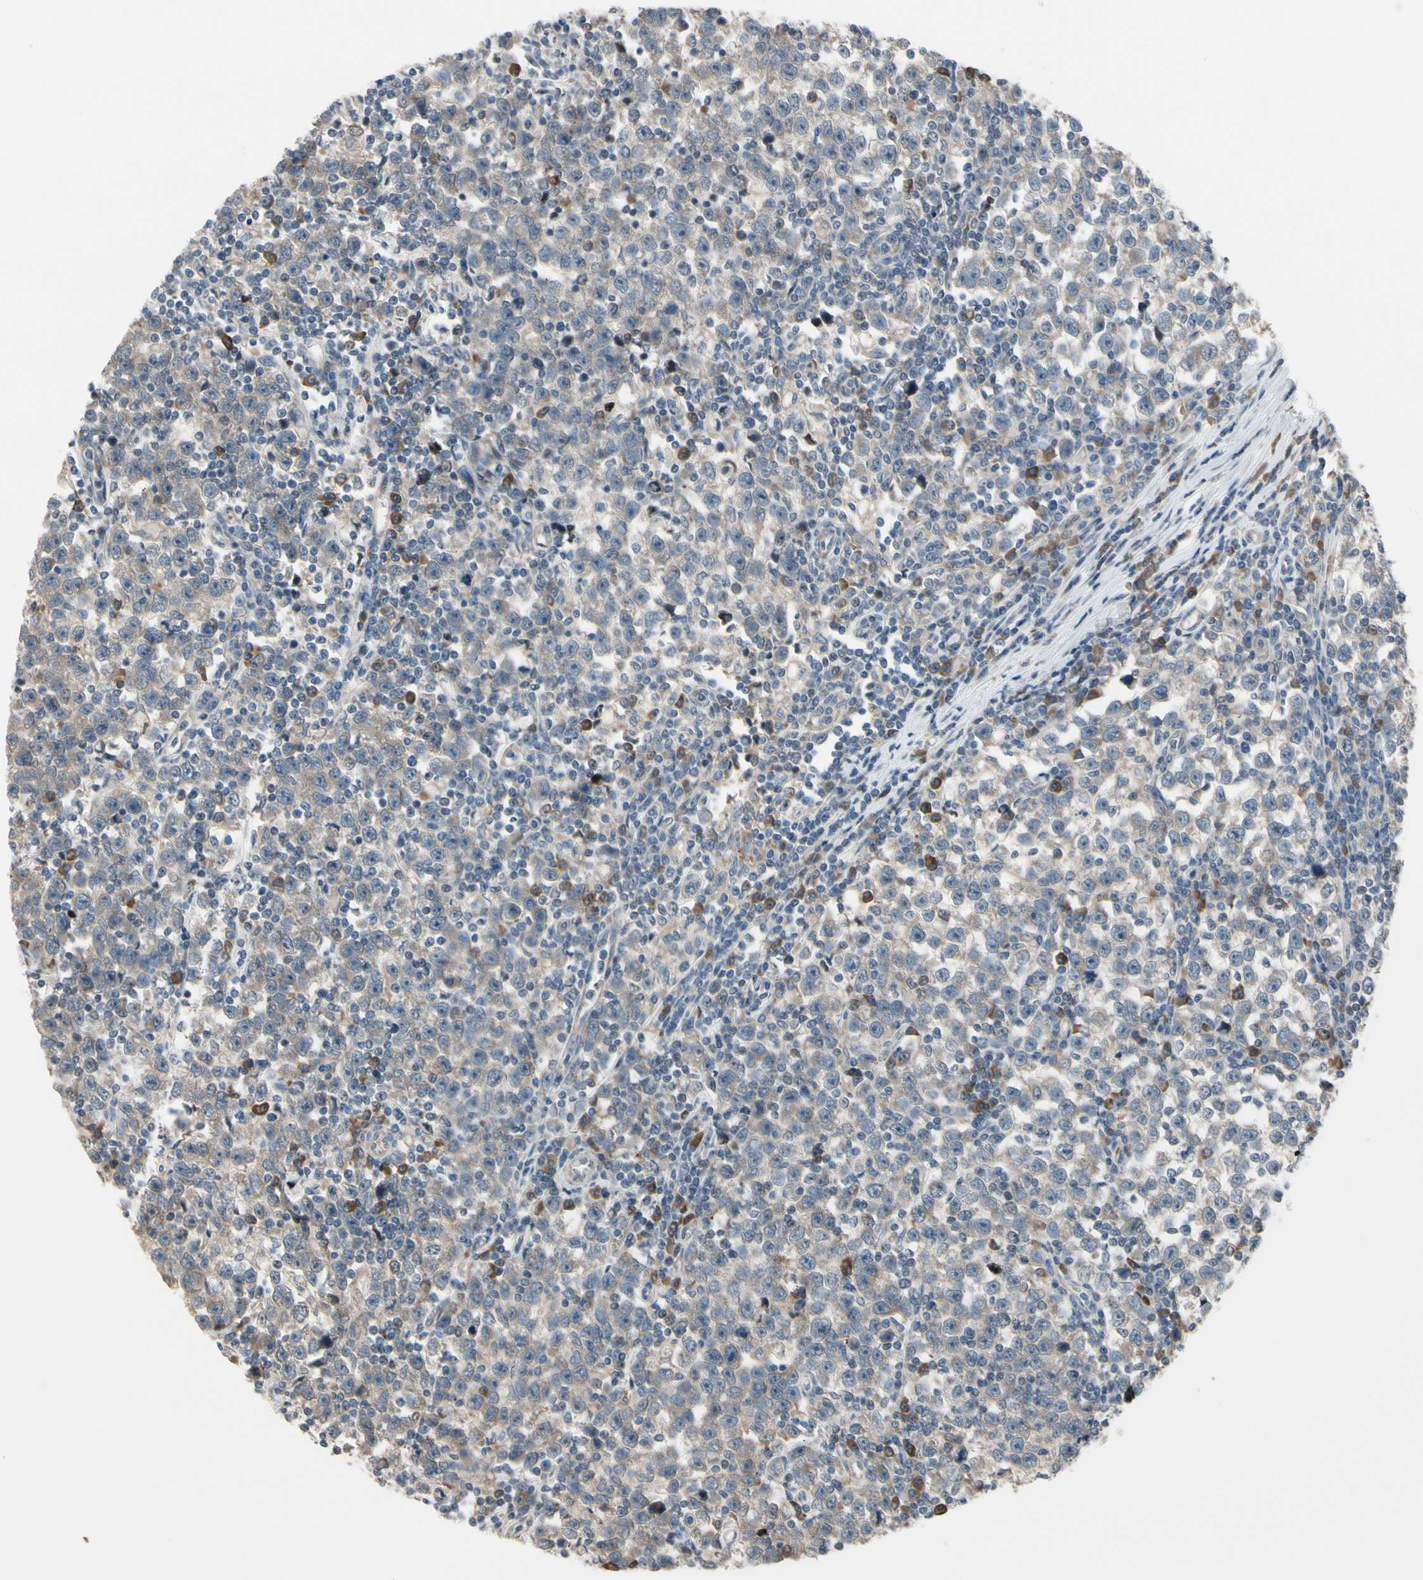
{"staining": {"intensity": "weak", "quantity": "<25%", "location": "cytoplasmic/membranous"}, "tissue": "testis cancer", "cell_type": "Tumor cells", "image_type": "cancer", "snomed": [{"axis": "morphology", "description": "Seminoma, NOS"}, {"axis": "topography", "description": "Testis"}], "caption": "Tumor cells are negative for brown protein staining in seminoma (testis). Brightfield microscopy of immunohistochemistry (IHC) stained with DAB (3,3'-diaminobenzidine) (brown) and hematoxylin (blue), captured at high magnification.", "gene": "SNX29", "patient": {"sex": "male", "age": 43}}